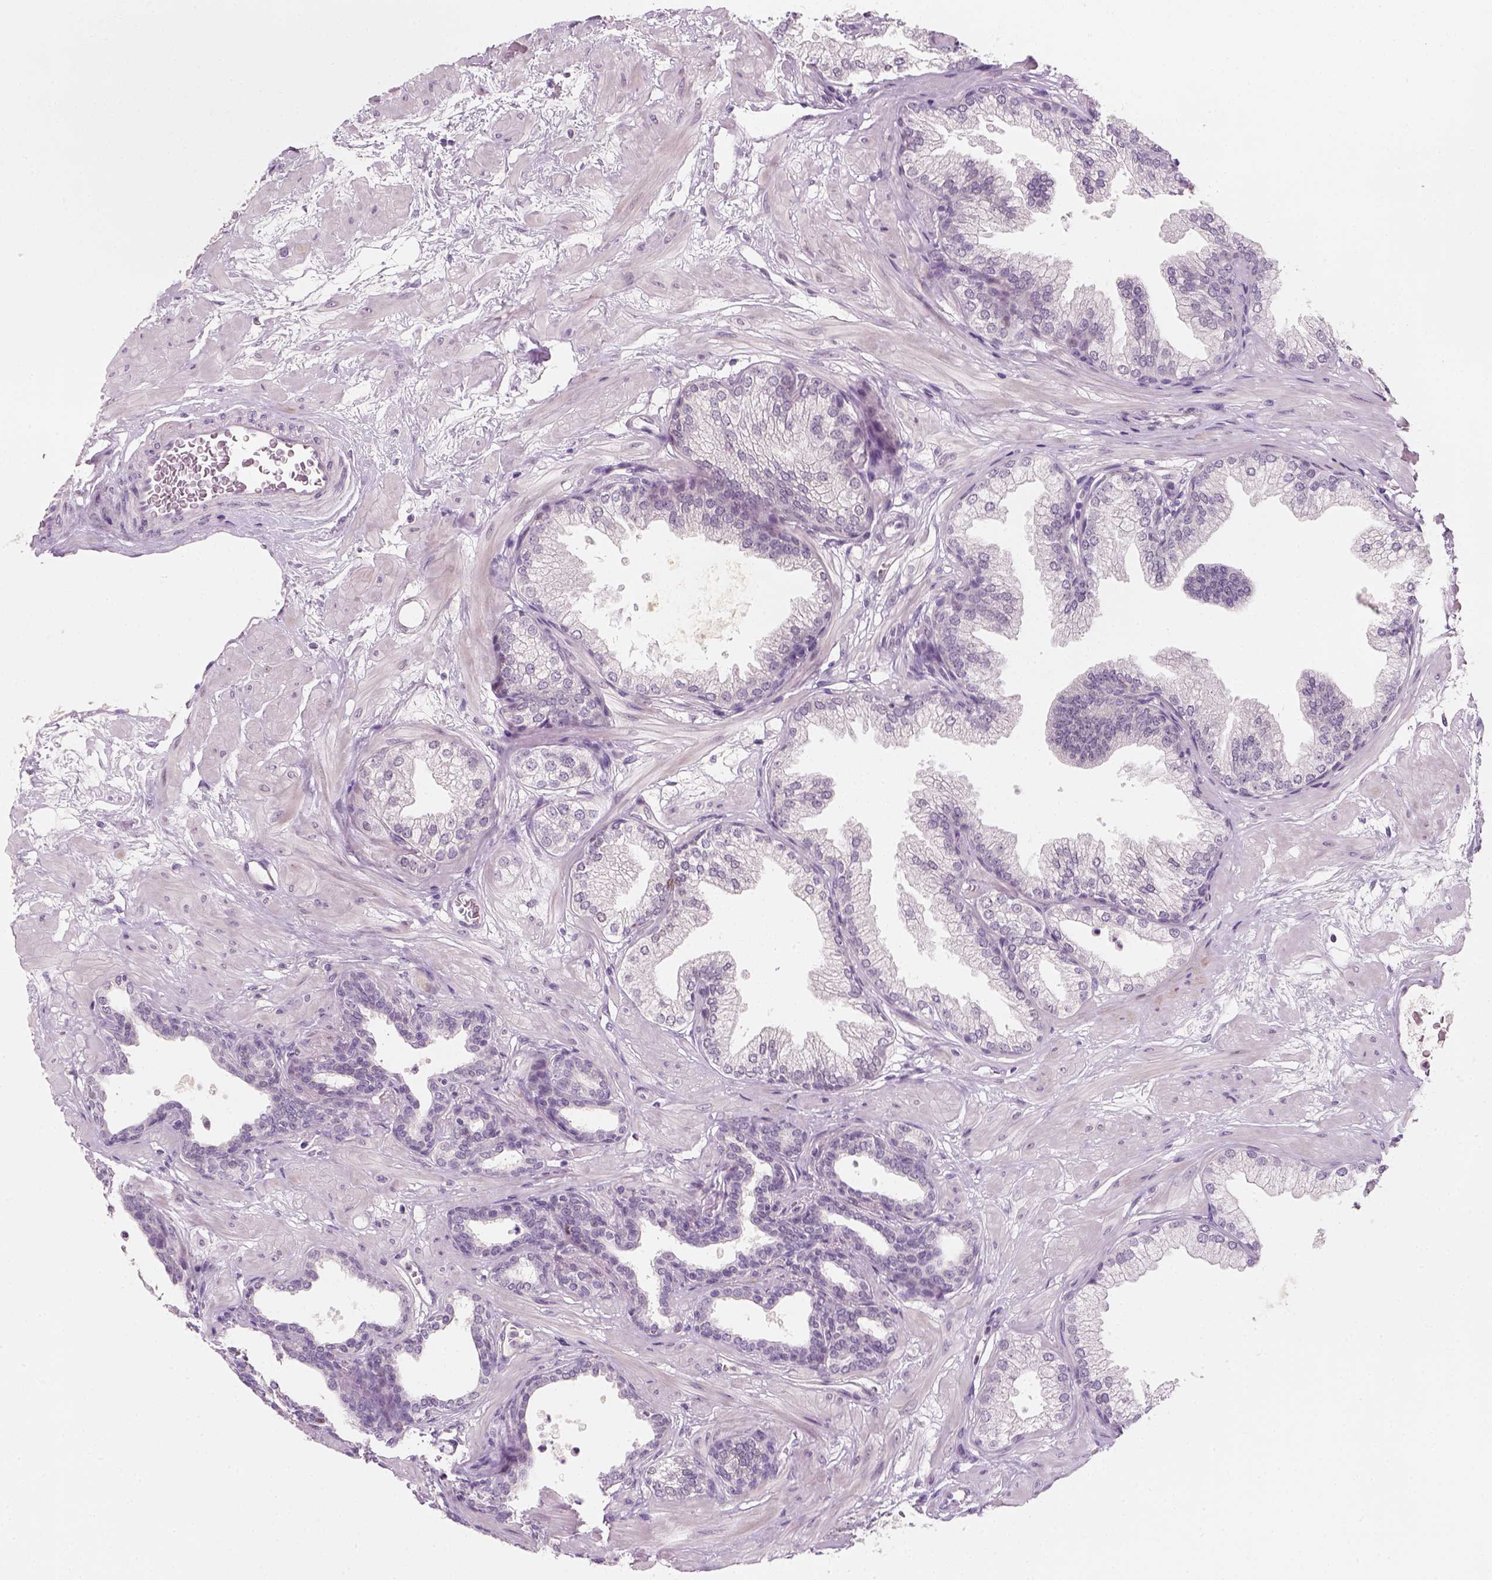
{"staining": {"intensity": "negative", "quantity": "none", "location": "none"}, "tissue": "prostate", "cell_type": "Glandular cells", "image_type": "normal", "snomed": [{"axis": "morphology", "description": "Normal tissue, NOS"}, {"axis": "topography", "description": "Prostate"}], "caption": "High power microscopy micrograph of an immunohistochemistry micrograph of normal prostate, revealing no significant staining in glandular cells.", "gene": "TP53", "patient": {"sex": "male", "age": 37}}